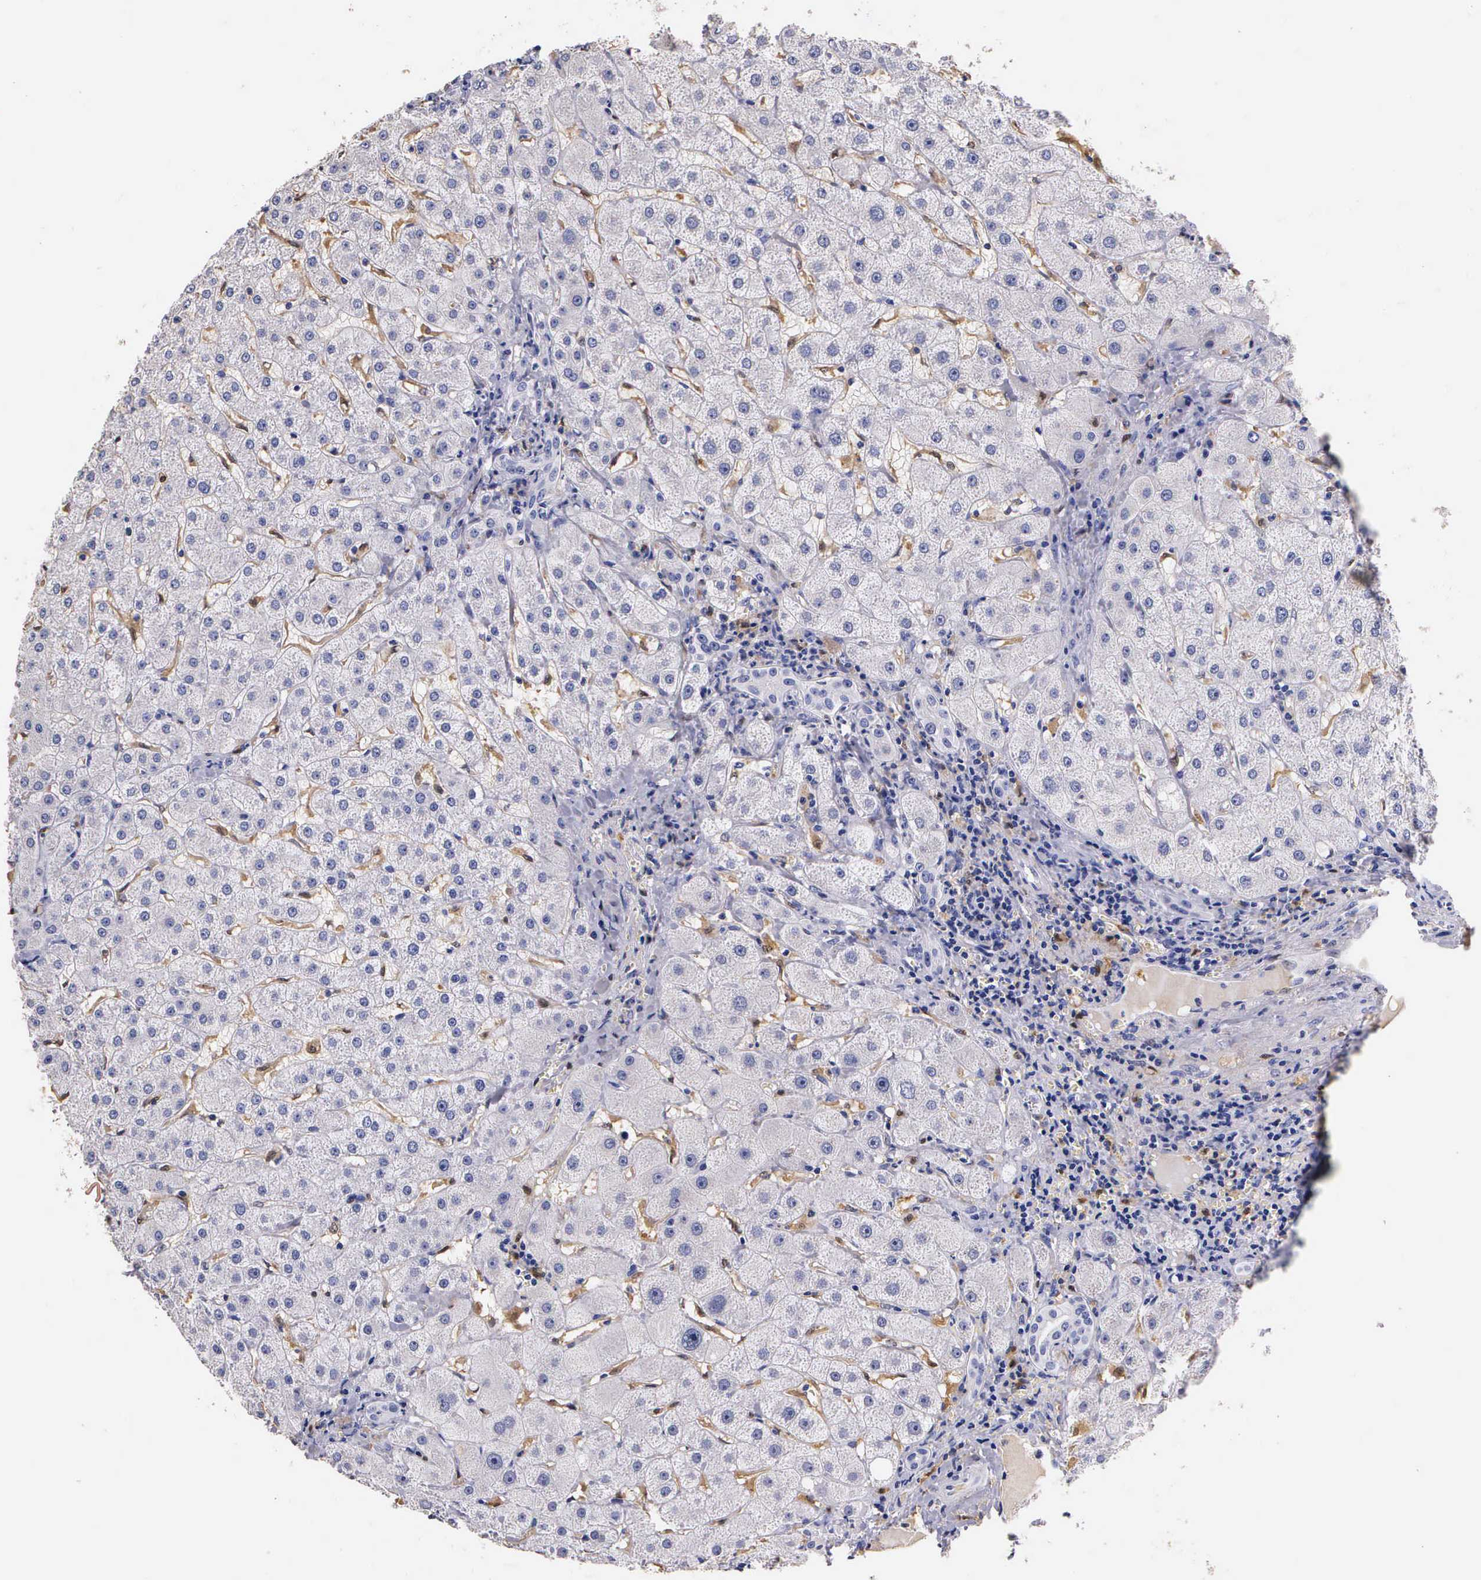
{"staining": {"intensity": "negative", "quantity": "none", "location": "none"}, "tissue": "liver", "cell_type": "Cholangiocytes", "image_type": "normal", "snomed": [{"axis": "morphology", "description": "Normal tissue, NOS"}, {"axis": "topography", "description": "Liver"}], "caption": "Immunohistochemistry micrograph of unremarkable liver: human liver stained with DAB (3,3'-diaminobenzidine) exhibits no significant protein positivity in cholangiocytes.", "gene": "RENBP", "patient": {"sex": "female", "age": 79}}